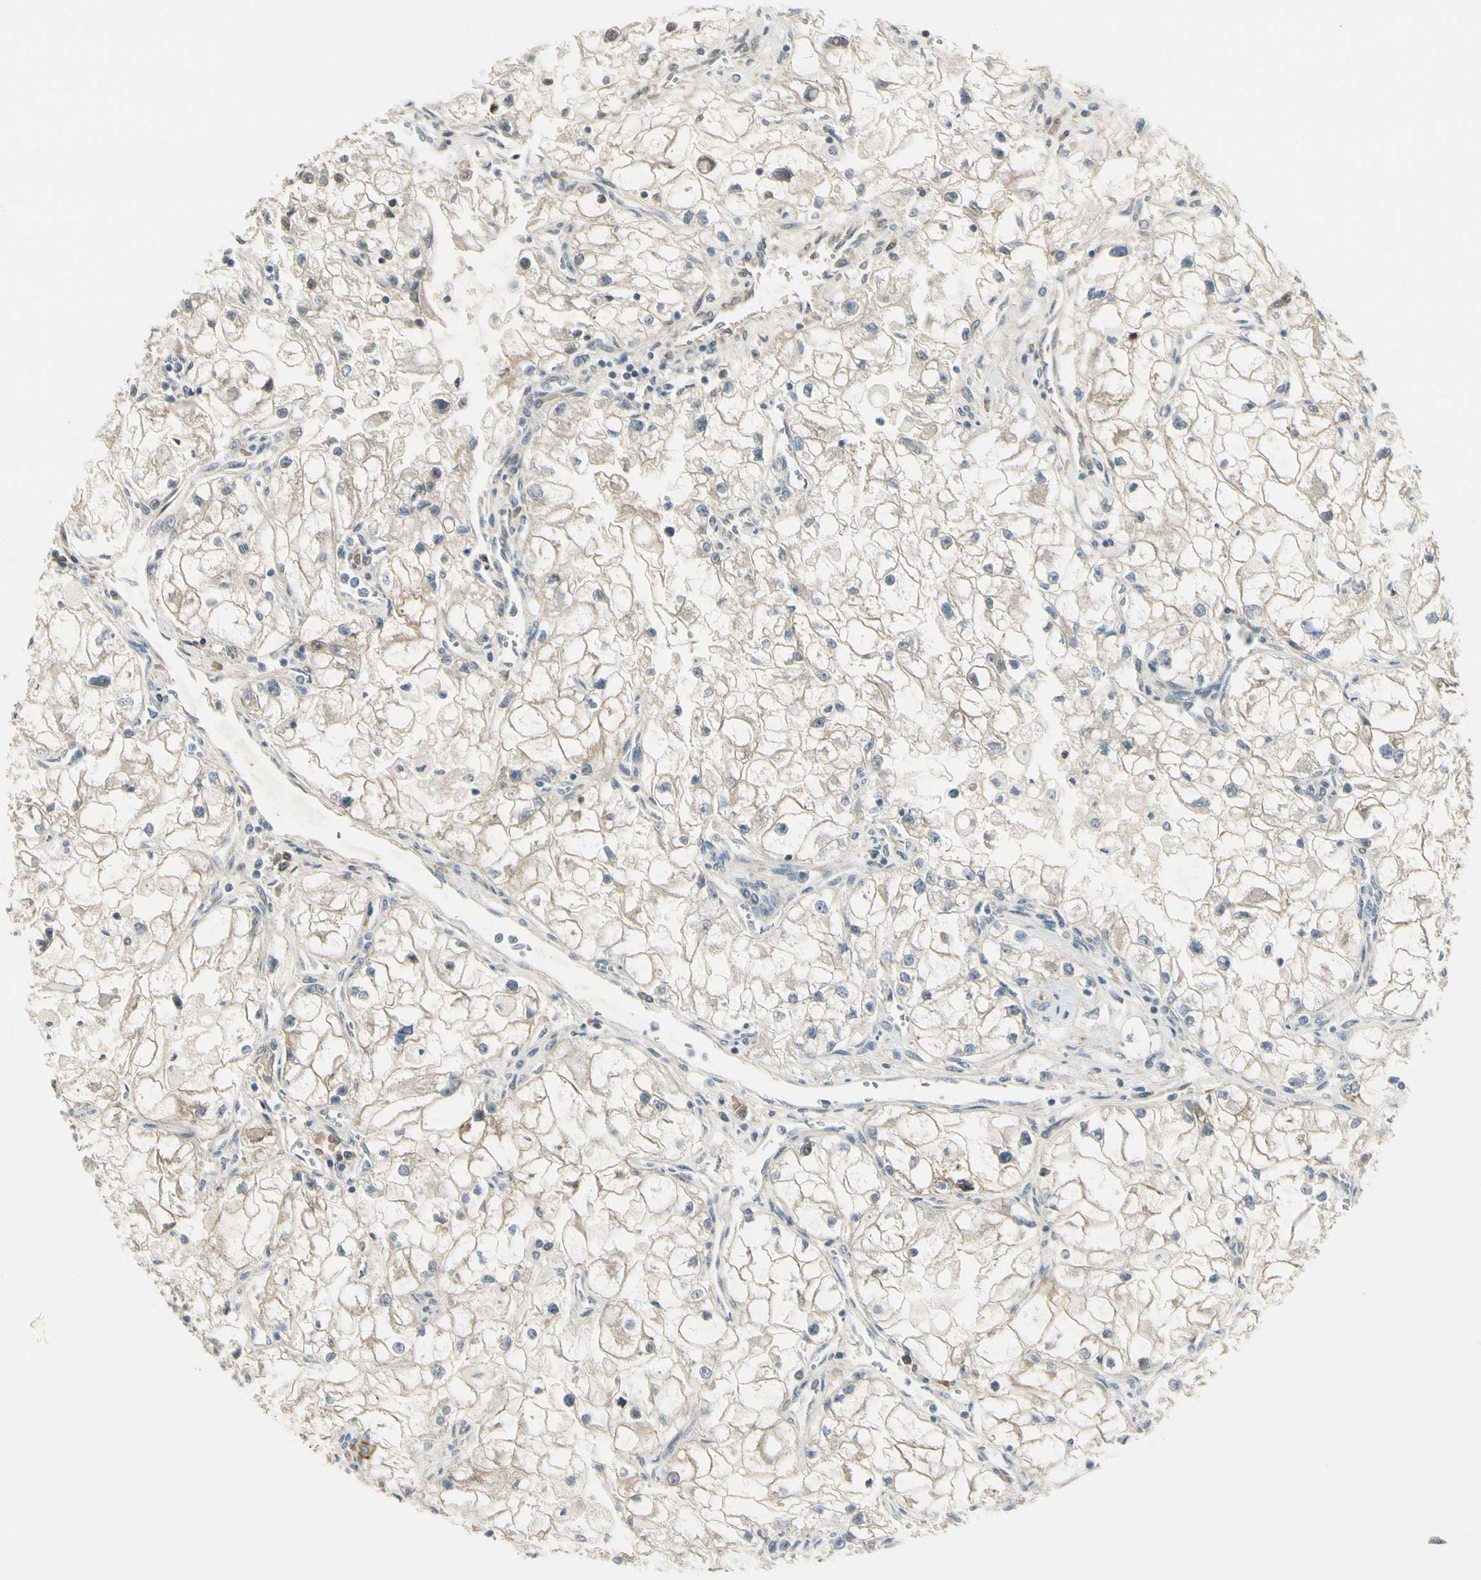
{"staining": {"intensity": "negative", "quantity": "none", "location": "none"}, "tissue": "renal cancer", "cell_type": "Tumor cells", "image_type": "cancer", "snomed": [{"axis": "morphology", "description": "Adenocarcinoma, NOS"}, {"axis": "topography", "description": "Kidney"}], "caption": "DAB (3,3'-diaminobenzidine) immunohistochemical staining of human renal cancer demonstrates no significant staining in tumor cells.", "gene": "EPHB3", "patient": {"sex": "female", "age": 70}}